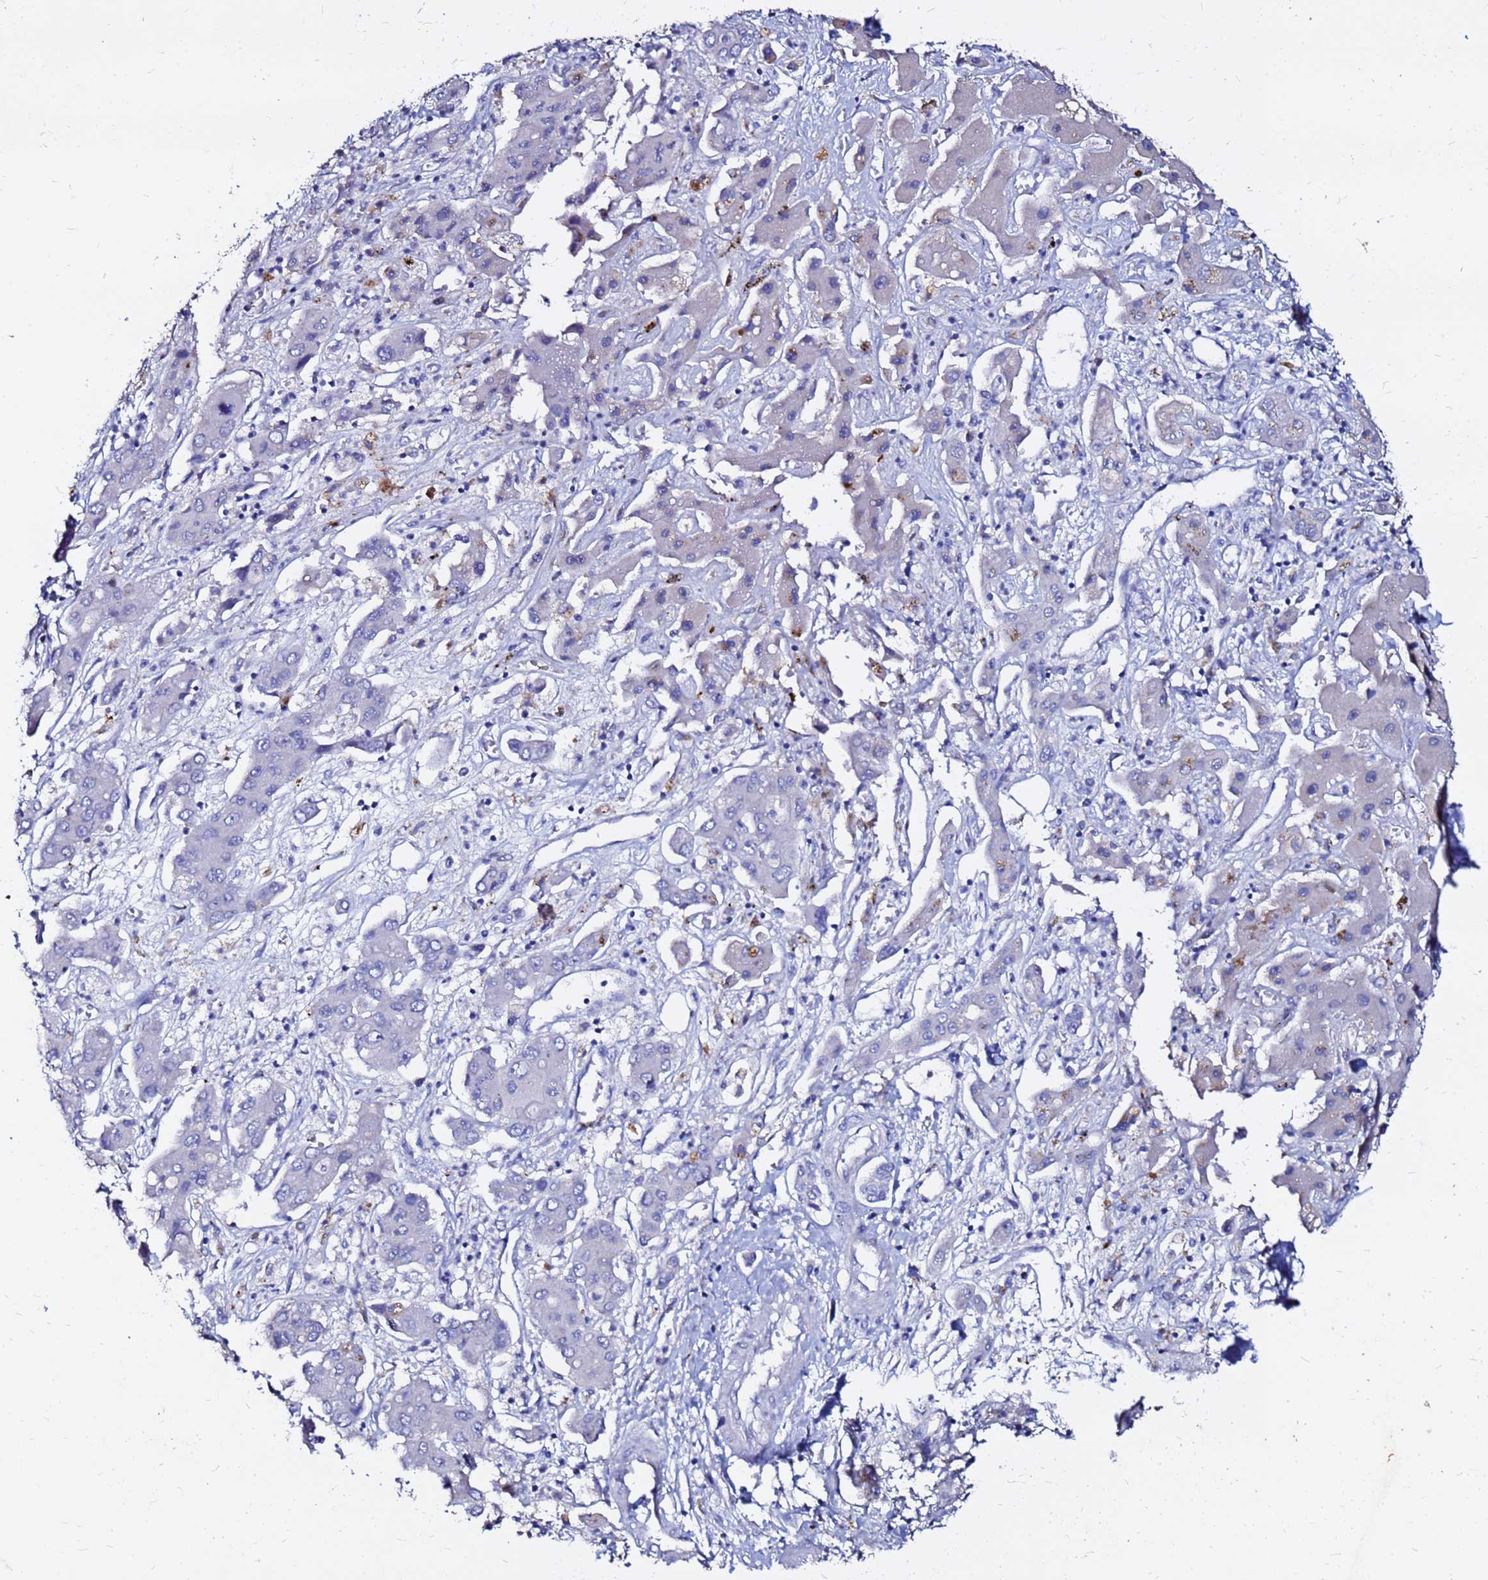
{"staining": {"intensity": "negative", "quantity": "none", "location": "none"}, "tissue": "liver cancer", "cell_type": "Tumor cells", "image_type": "cancer", "snomed": [{"axis": "morphology", "description": "Cholangiocarcinoma"}, {"axis": "topography", "description": "Liver"}], "caption": "Histopathology image shows no protein expression in tumor cells of liver cholangiocarcinoma tissue. Nuclei are stained in blue.", "gene": "FAM183A", "patient": {"sex": "male", "age": 67}}